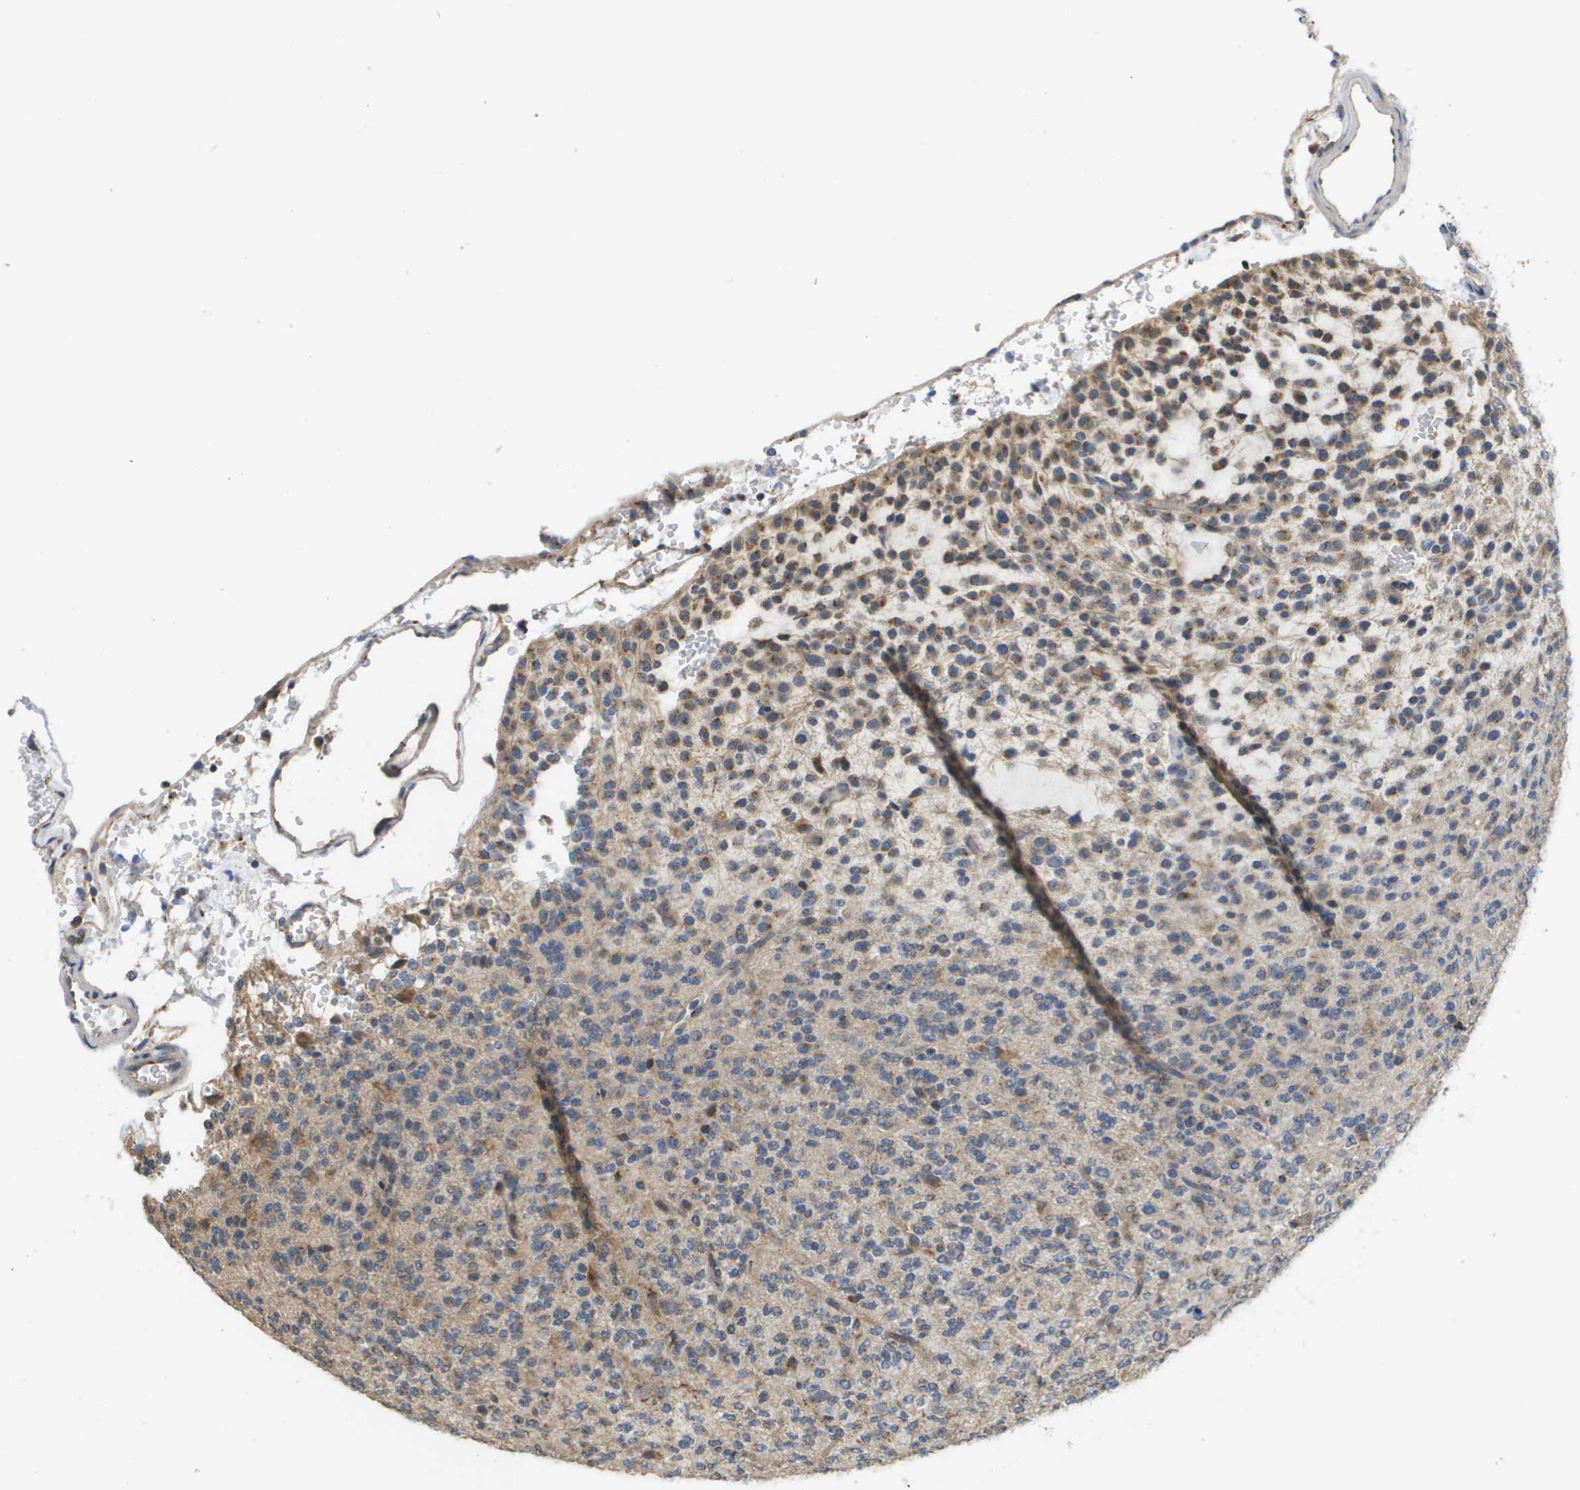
{"staining": {"intensity": "moderate", "quantity": "<25%", "location": "cytoplasmic/membranous"}, "tissue": "glioma", "cell_type": "Tumor cells", "image_type": "cancer", "snomed": [{"axis": "morphology", "description": "Glioma, malignant, Low grade"}, {"axis": "topography", "description": "Brain"}], "caption": "Immunohistochemical staining of human malignant low-grade glioma exhibits low levels of moderate cytoplasmic/membranous protein staining in approximately <25% of tumor cells.", "gene": "PCK1", "patient": {"sex": "male", "age": 38}}